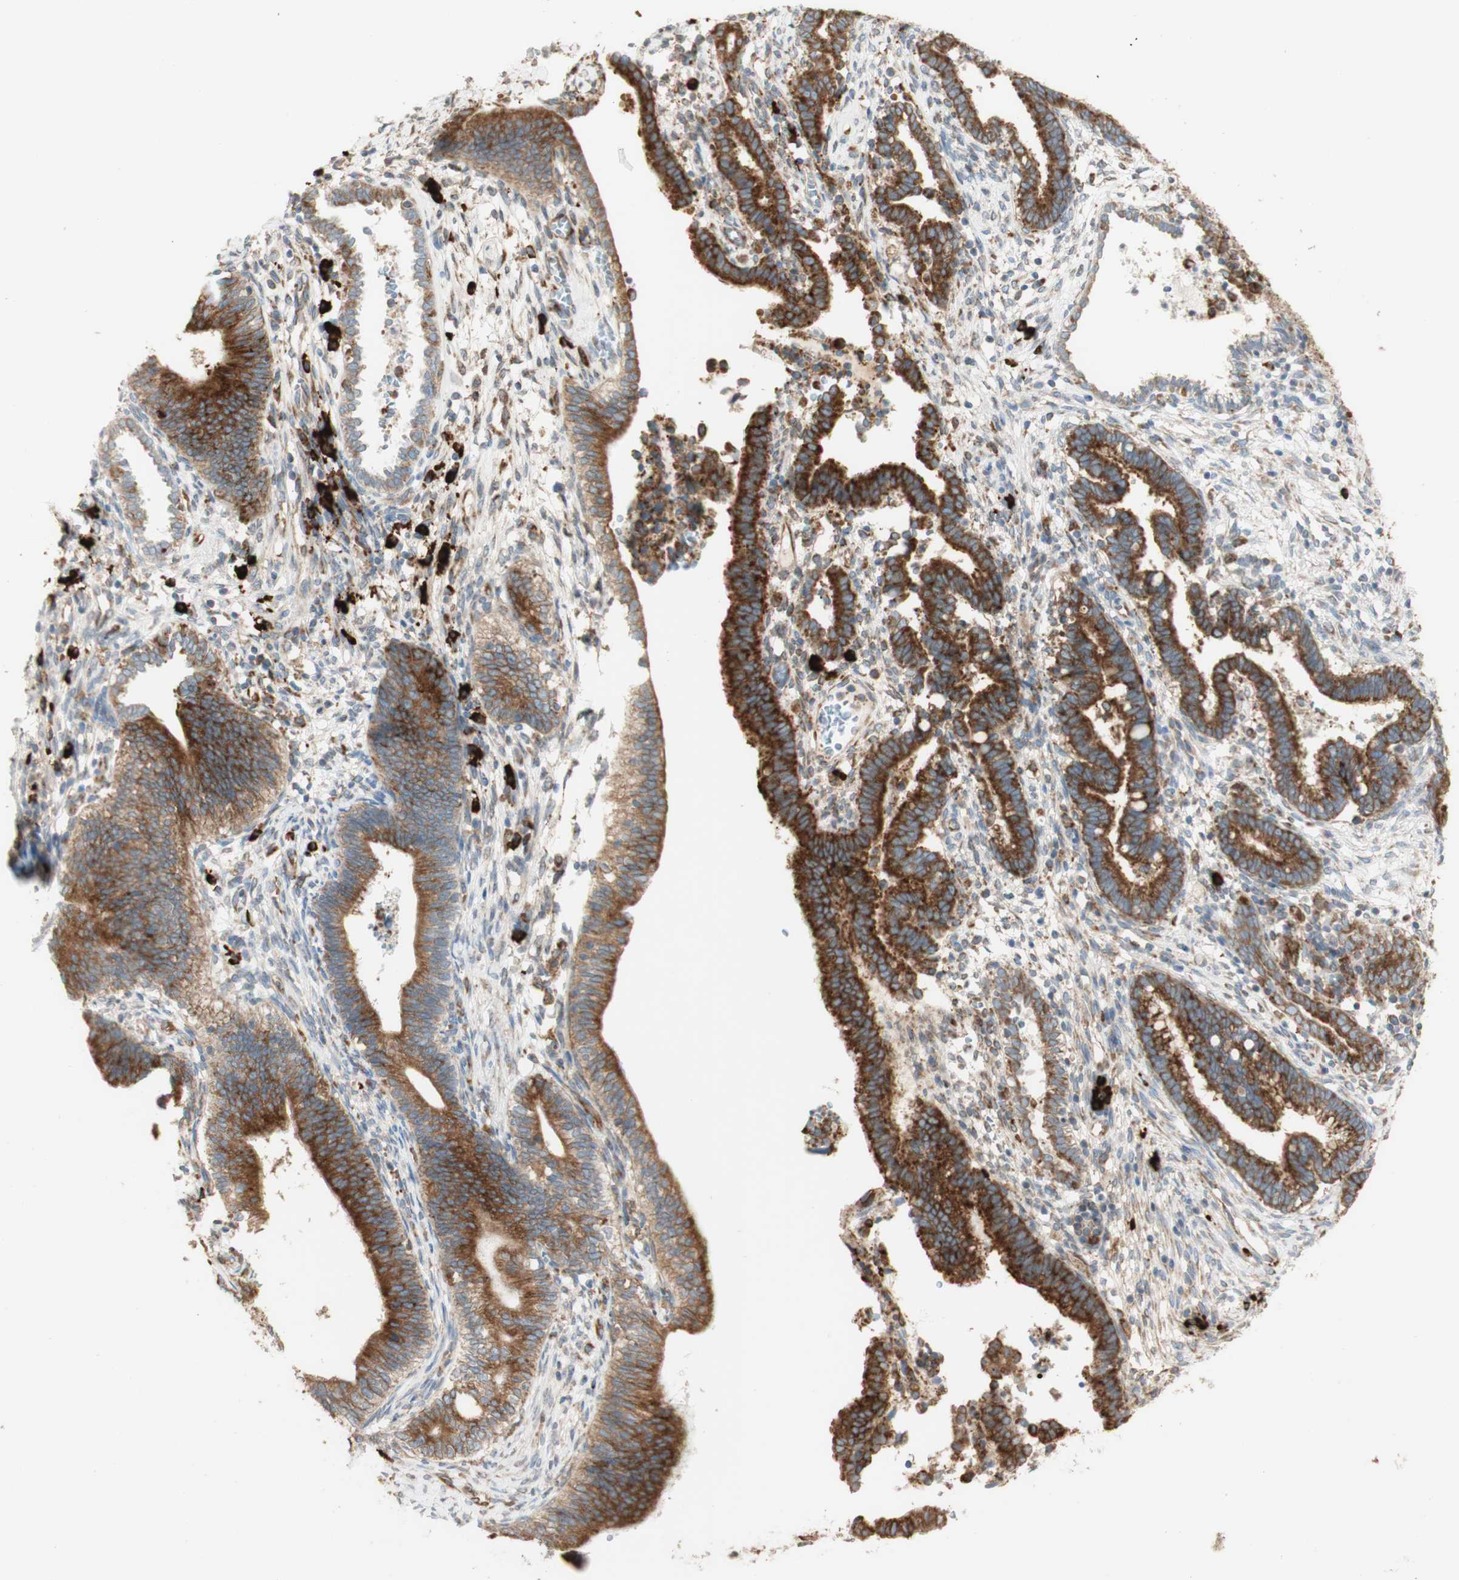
{"staining": {"intensity": "strong", "quantity": ">75%", "location": "cytoplasmic/membranous"}, "tissue": "cervical cancer", "cell_type": "Tumor cells", "image_type": "cancer", "snomed": [{"axis": "morphology", "description": "Adenocarcinoma, NOS"}, {"axis": "topography", "description": "Cervix"}], "caption": "Cervical adenocarcinoma stained with DAB immunohistochemistry (IHC) shows high levels of strong cytoplasmic/membranous expression in about >75% of tumor cells. The protein of interest is shown in brown color, while the nuclei are stained blue.", "gene": "MANF", "patient": {"sex": "female", "age": 44}}